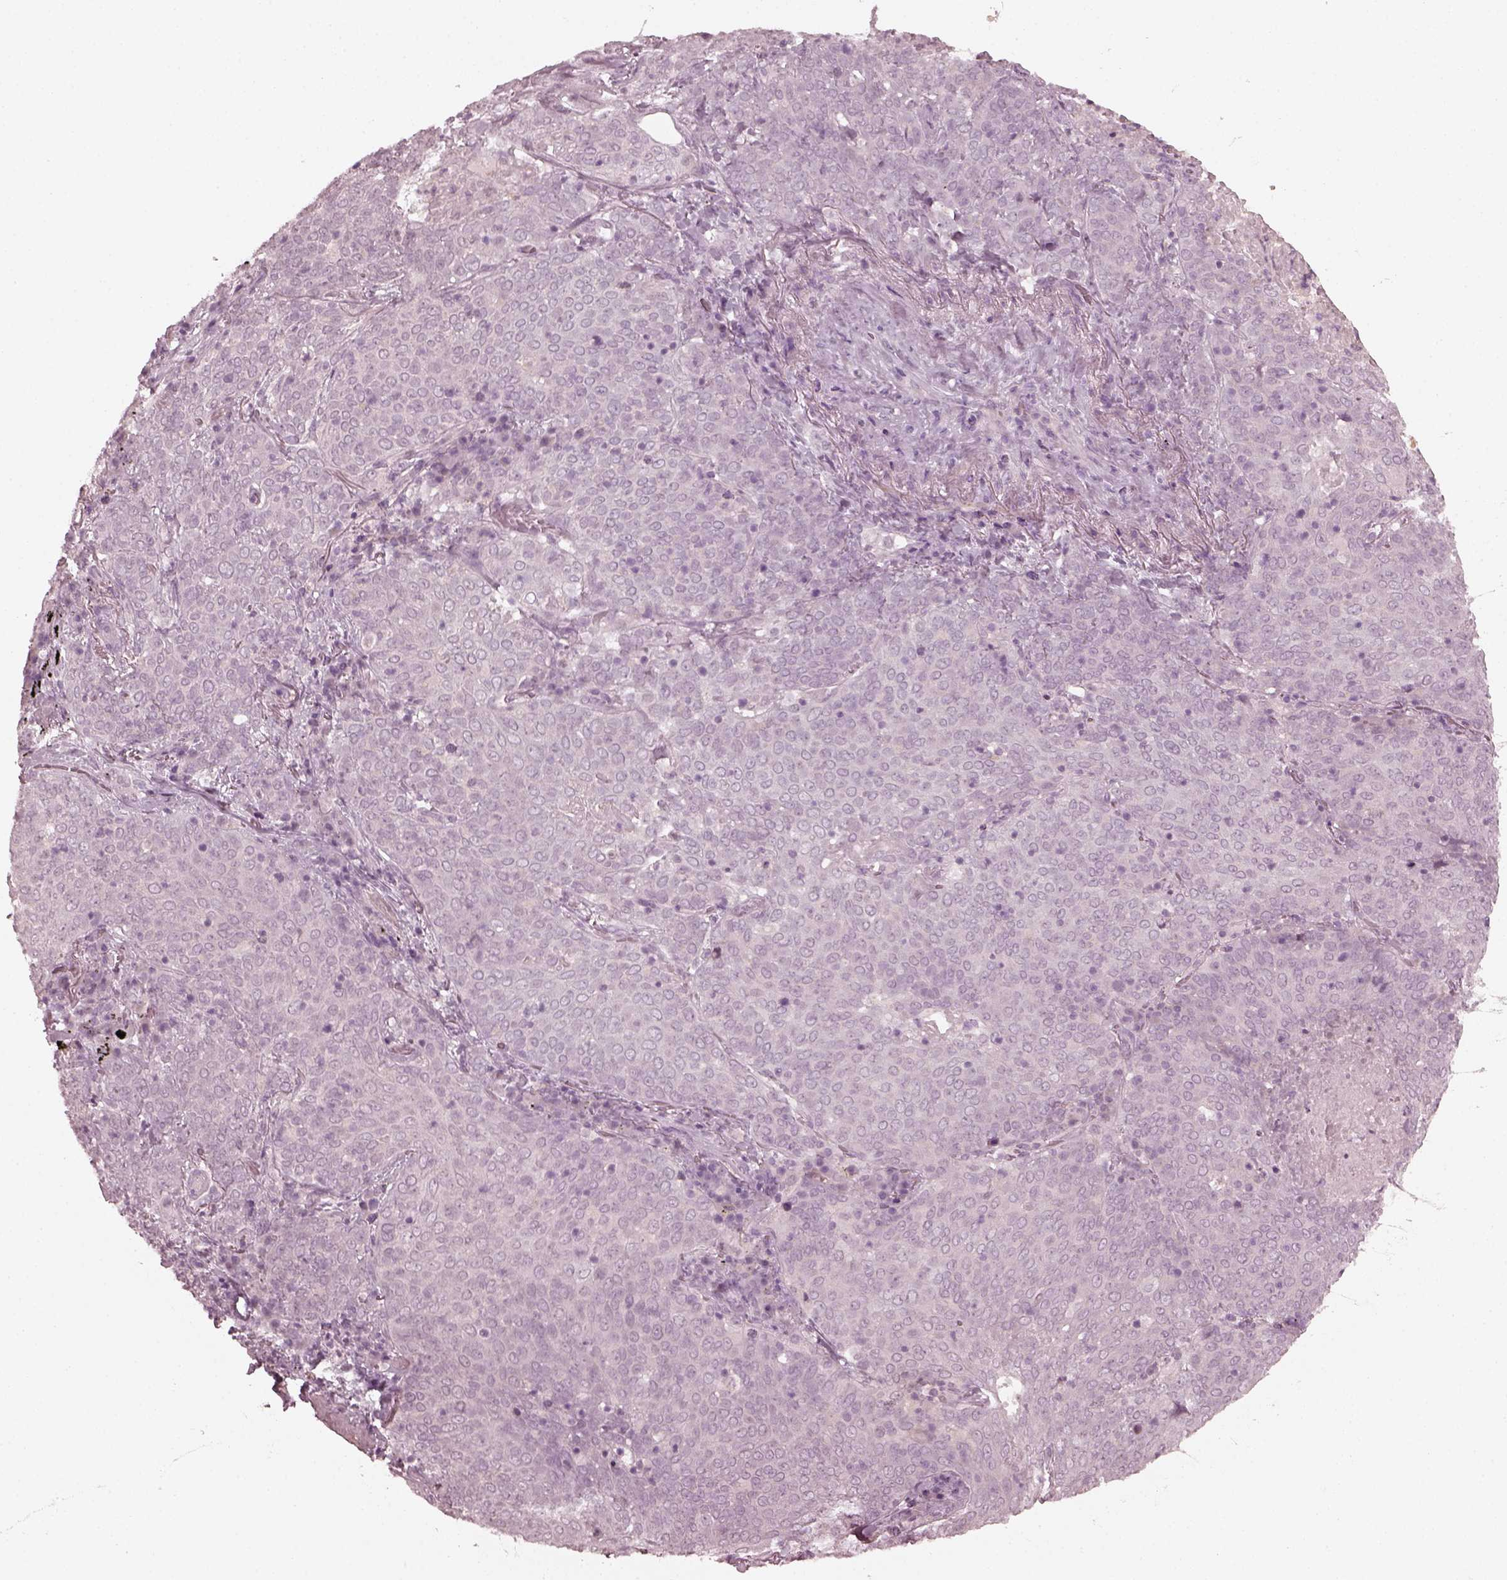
{"staining": {"intensity": "negative", "quantity": "none", "location": "none"}, "tissue": "lung cancer", "cell_type": "Tumor cells", "image_type": "cancer", "snomed": [{"axis": "morphology", "description": "Squamous cell carcinoma, NOS"}, {"axis": "topography", "description": "Lung"}], "caption": "IHC image of neoplastic tissue: lung squamous cell carcinoma stained with DAB exhibits no significant protein positivity in tumor cells. (DAB (3,3'-diaminobenzidine) immunohistochemistry, high magnification).", "gene": "CCDC170", "patient": {"sex": "male", "age": 82}}